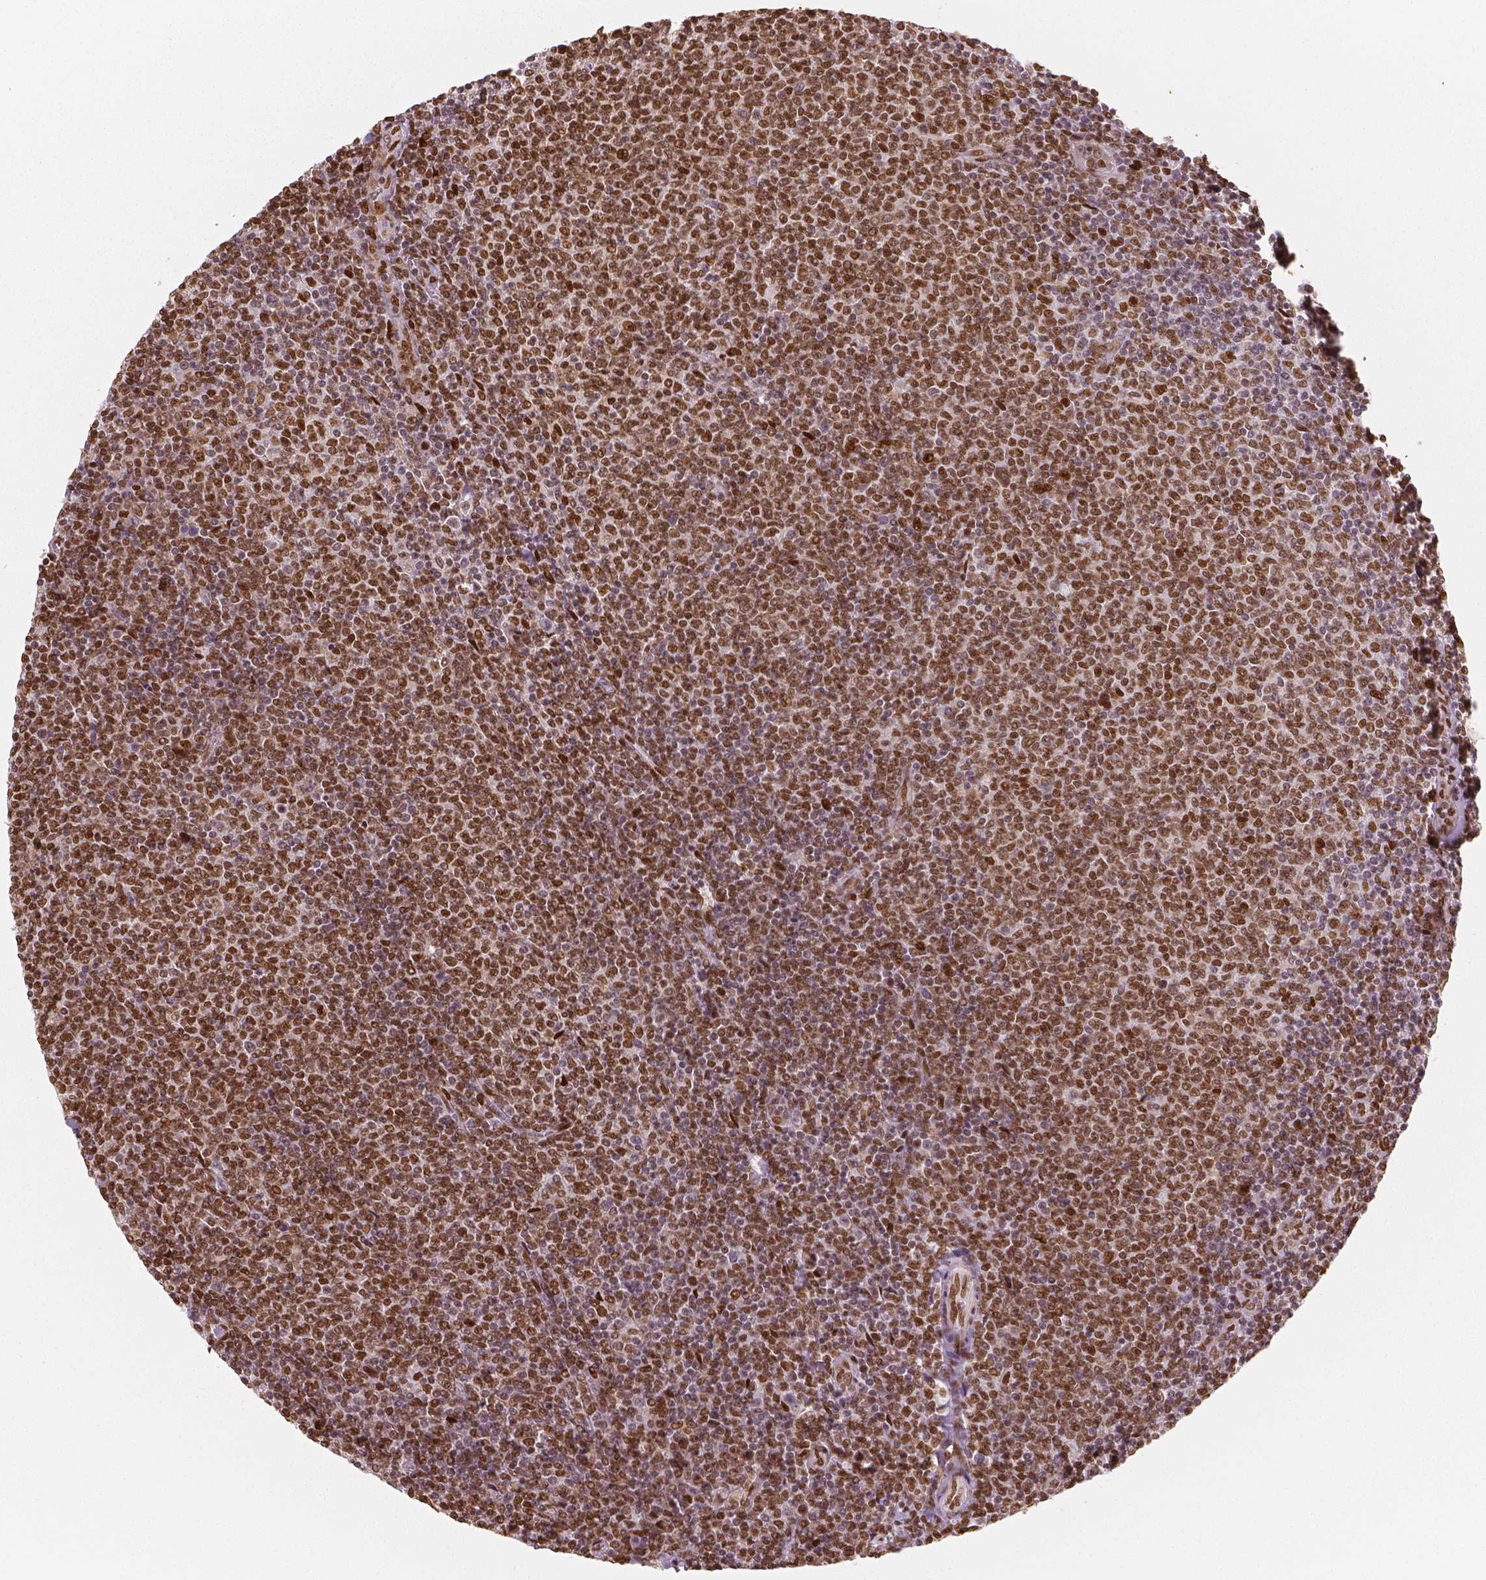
{"staining": {"intensity": "moderate", "quantity": ">75%", "location": "nuclear"}, "tissue": "lymphoma", "cell_type": "Tumor cells", "image_type": "cancer", "snomed": [{"axis": "morphology", "description": "Malignant lymphoma, non-Hodgkin's type, Low grade"}, {"axis": "topography", "description": "Lymph node"}], "caption": "Immunohistochemical staining of malignant lymphoma, non-Hodgkin's type (low-grade) demonstrates medium levels of moderate nuclear protein positivity in approximately >75% of tumor cells.", "gene": "NUCKS1", "patient": {"sex": "male", "age": 52}}